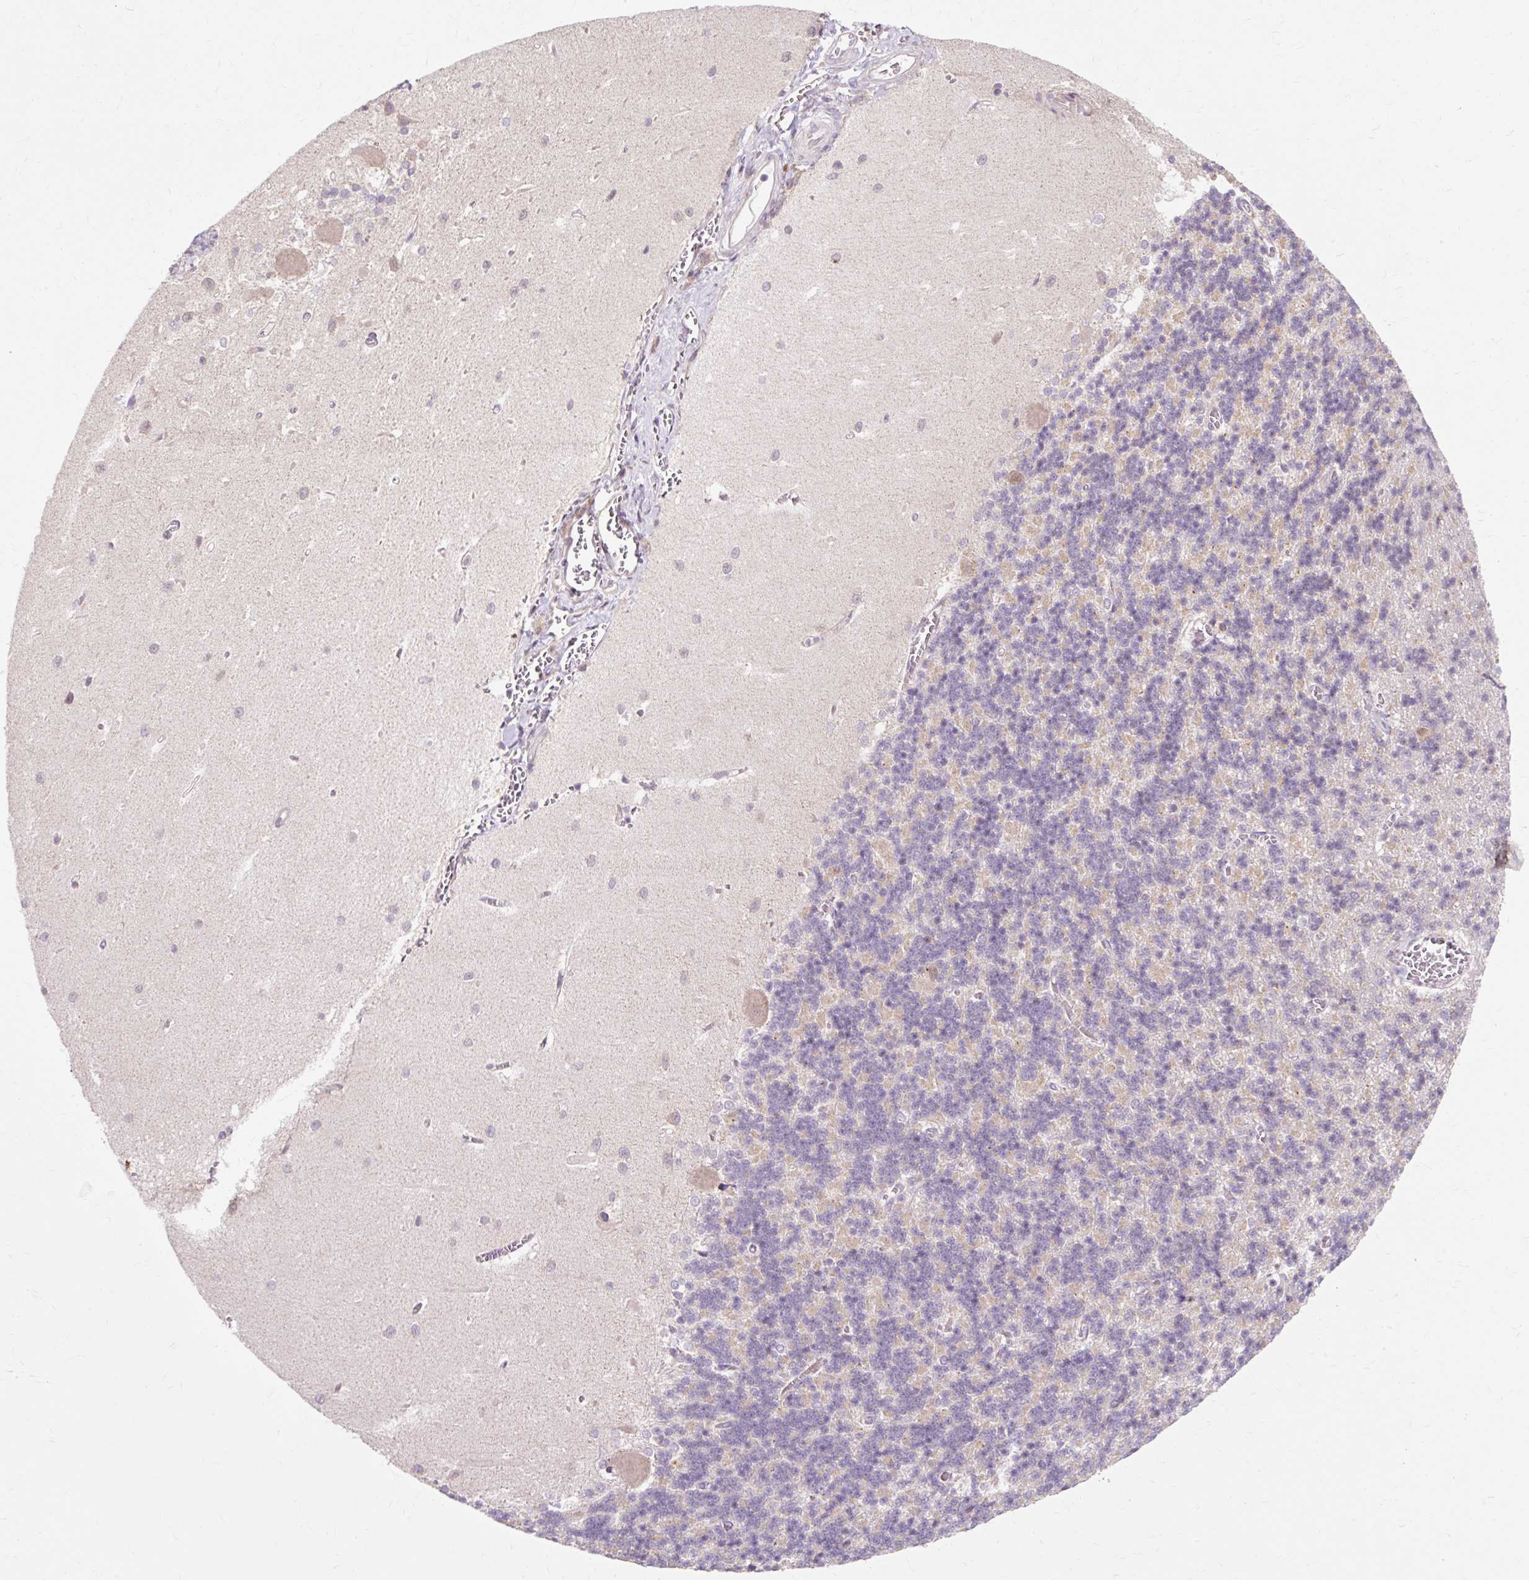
{"staining": {"intensity": "weak", "quantity": "25%-75%", "location": "cytoplasmic/membranous"}, "tissue": "cerebellum", "cell_type": "Cells in granular layer", "image_type": "normal", "snomed": [{"axis": "morphology", "description": "Normal tissue, NOS"}, {"axis": "topography", "description": "Cerebellum"}], "caption": "Cerebellum was stained to show a protein in brown. There is low levels of weak cytoplasmic/membranous expression in about 25%-75% of cells in granular layer. (brown staining indicates protein expression, while blue staining denotes nuclei).", "gene": "GEMIN2", "patient": {"sex": "male", "age": 37}}